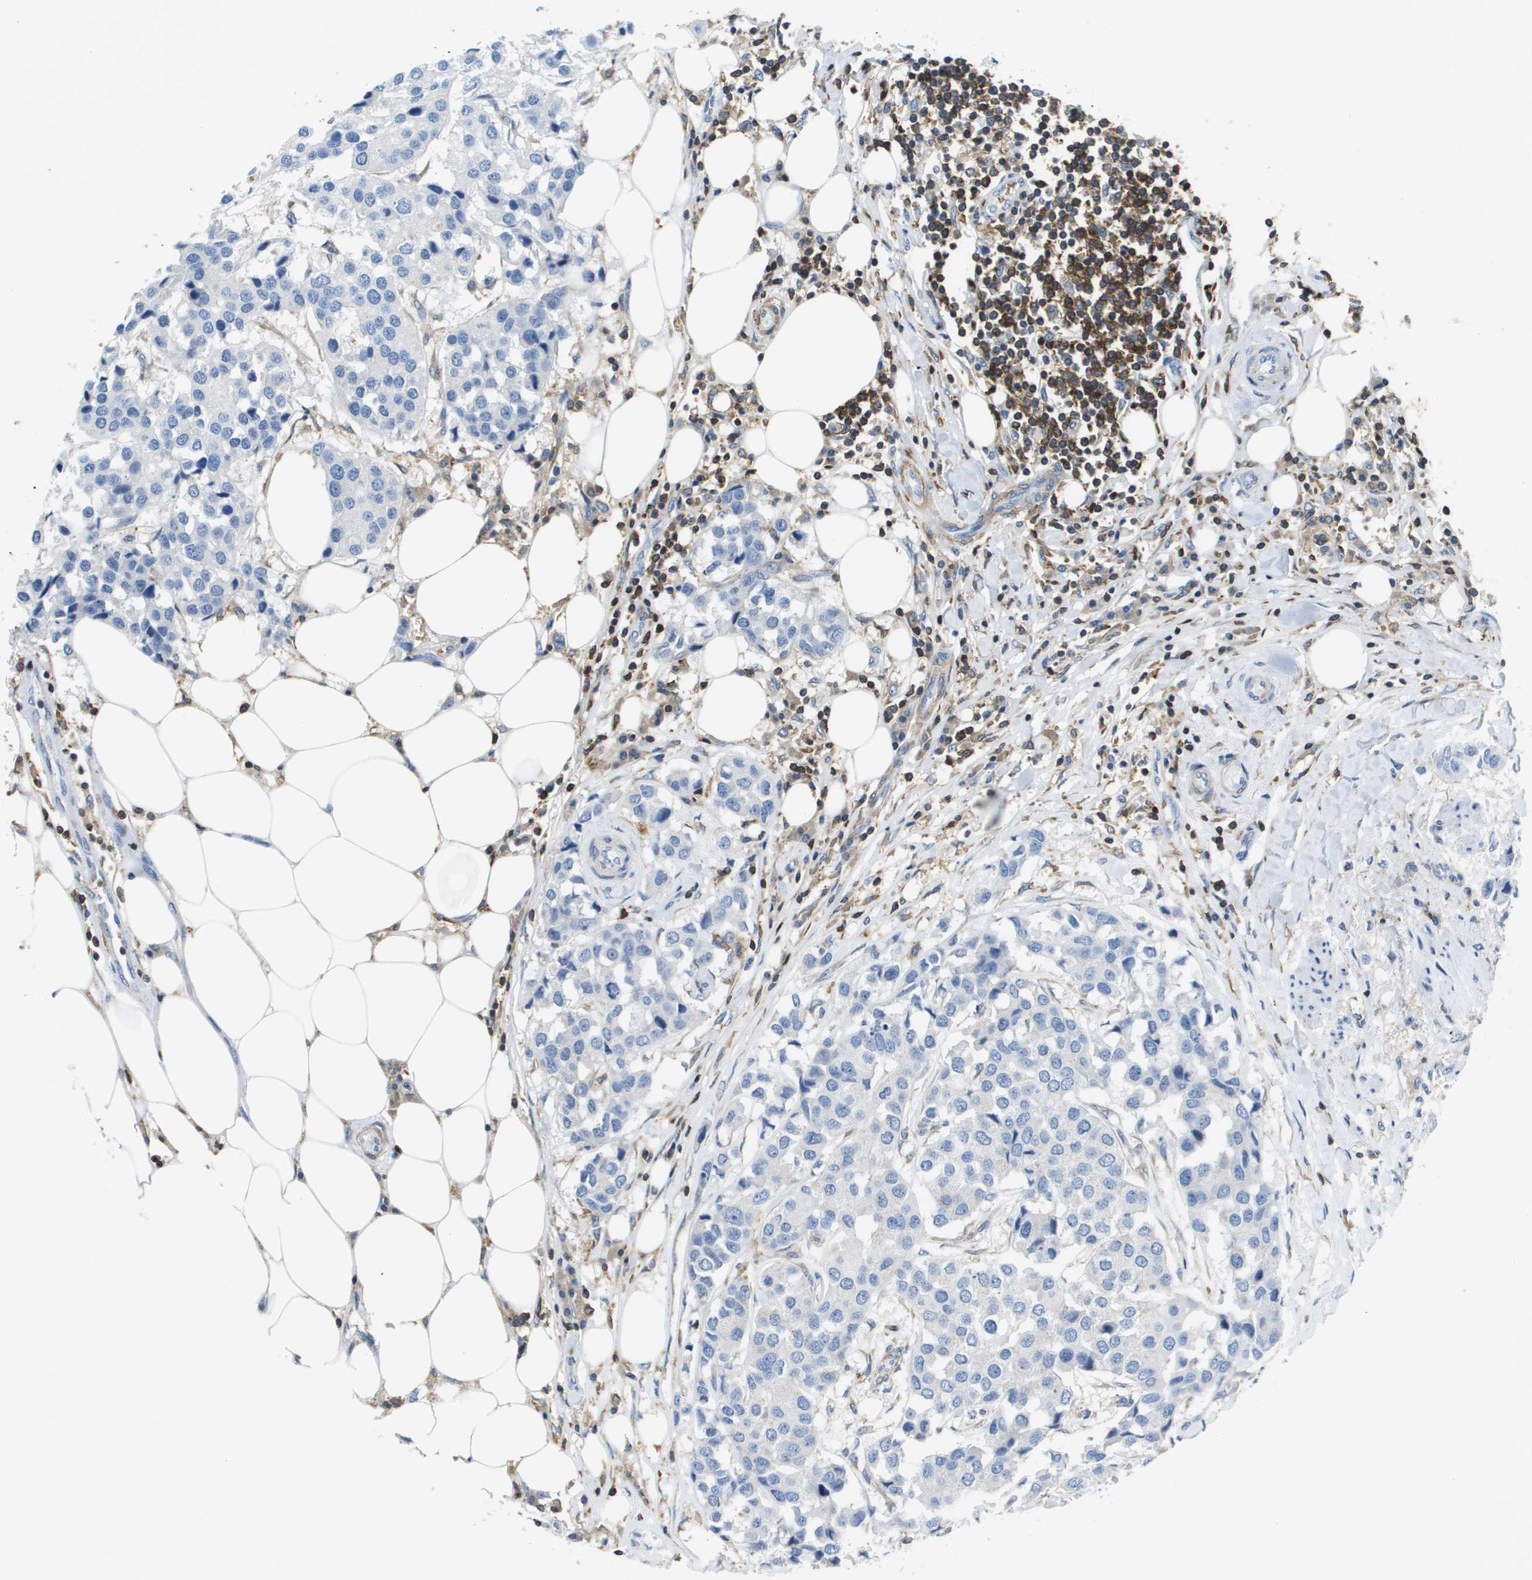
{"staining": {"intensity": "negative", "quantity": "none", "location": "none"}, "tissue": "breast cancer", "cell_type": "Tumor cells", "image_type": "cancer", "snomed": [{"axis": "morphology", "description": "Duct carcinoma"}, {"axis": "topography", "description": "Breast"}], "caption": "Micrograph shows no significant protein staining in tumor cells of infiltrating ductal carcinoma (breast). (DAB (3,3'-diaminobenzidine) IHC visualized using brightfield microscopy, high magnification).", "gene": "RCSD1", "patient": {"sex": "female", "age": 80}}